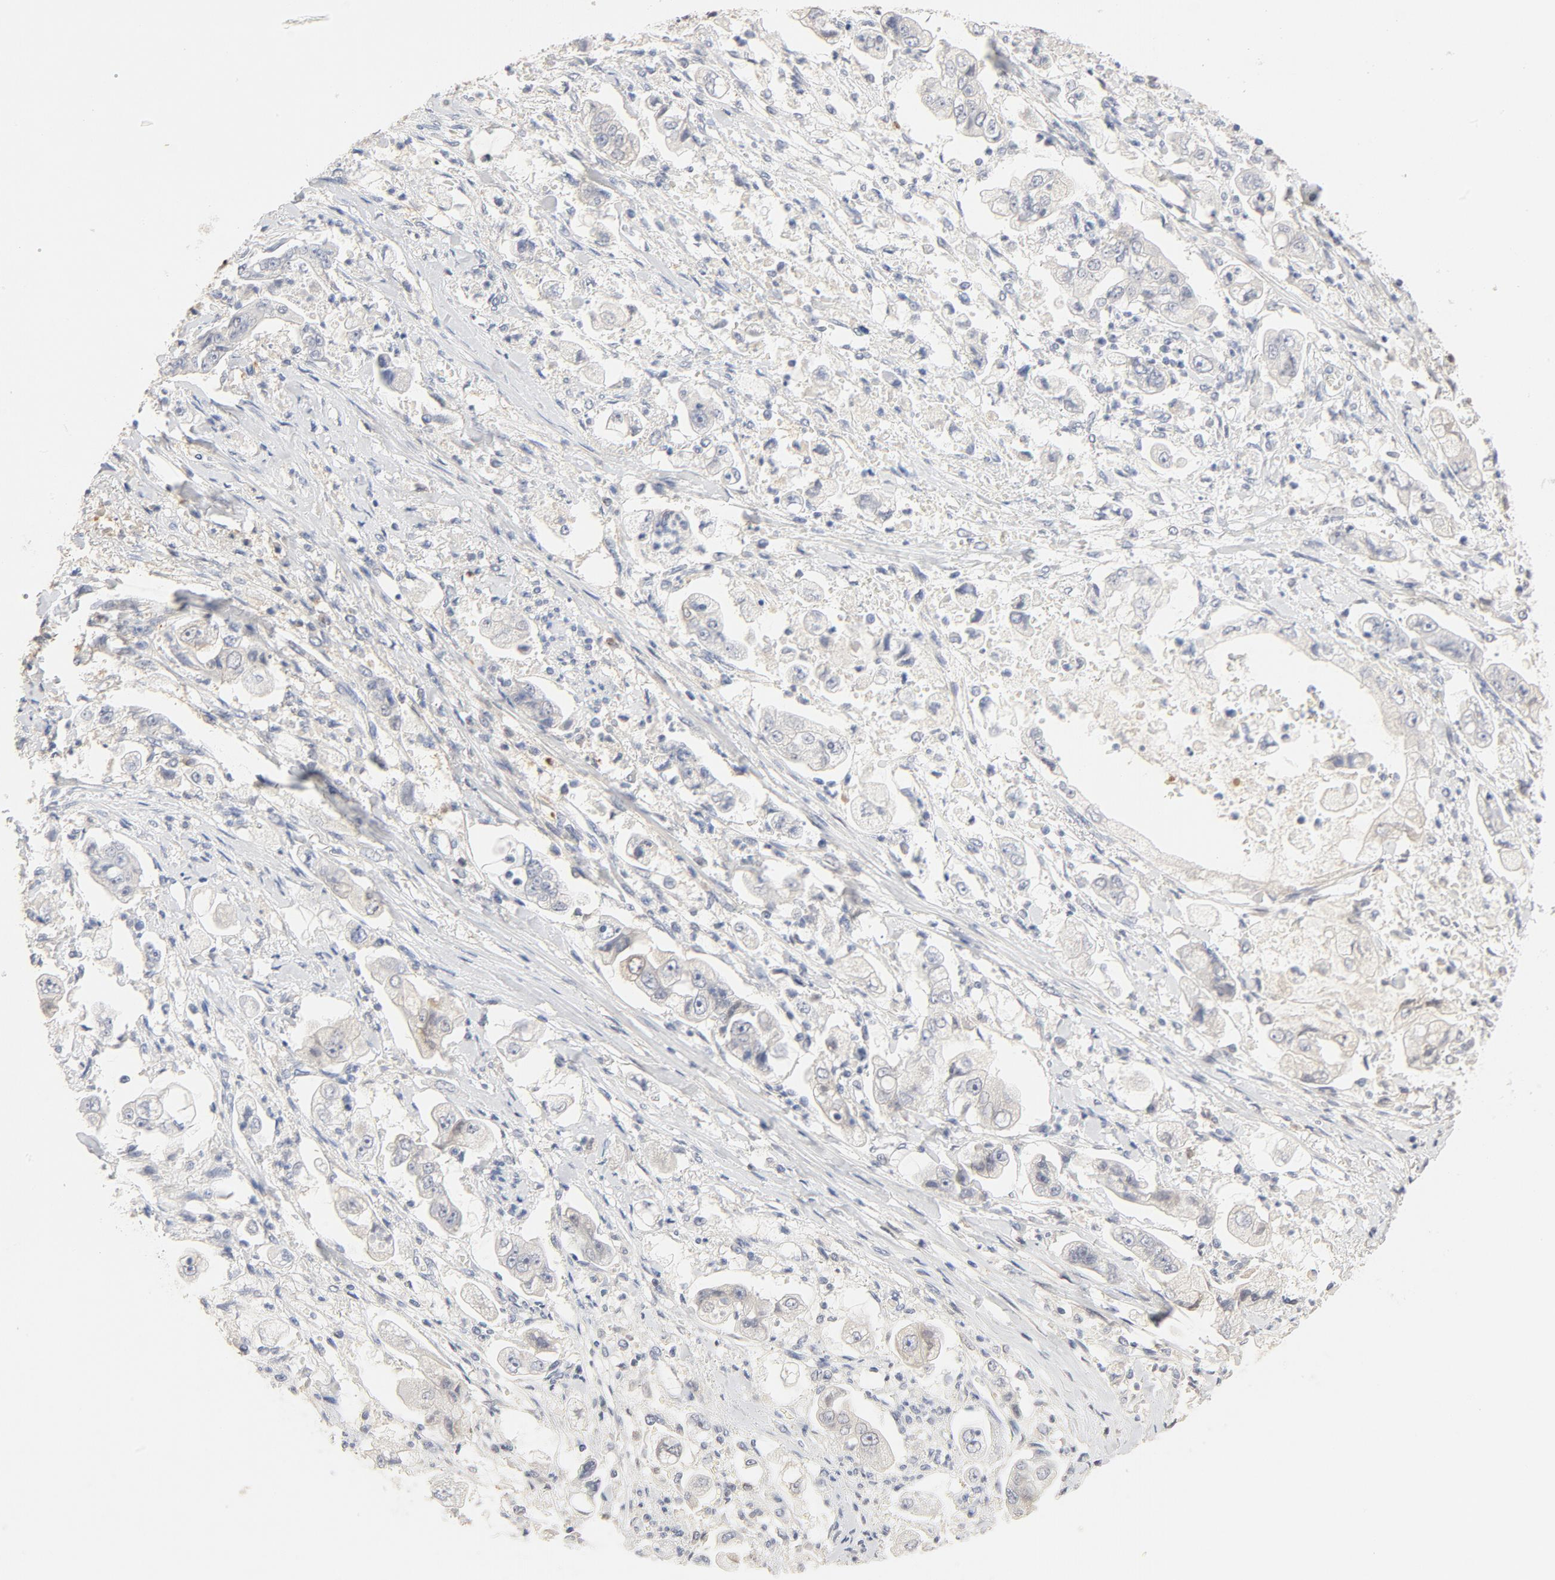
{"staining": {"intensity": "weak", "quantity": "25%-75%", "location": "cytoplasmic/membranous"}, "tissue": "stomach cancer", "cell_type": "Tumor cells", "image_type": "cancer", "snomed": [{"axis": "morphology", "description": "Adenocarcinoma, NOS"}, {"axis": "topography", "description": "Stomach"}], "caption": "Stomach adenocarcinoma stained with a brown dye reveals weak cytoplasmic/membranous positive positivity in approximately 25%-75% of tumor cells.", "gene": "STAT1", "patient": {"sex": "male", "age": 62}}